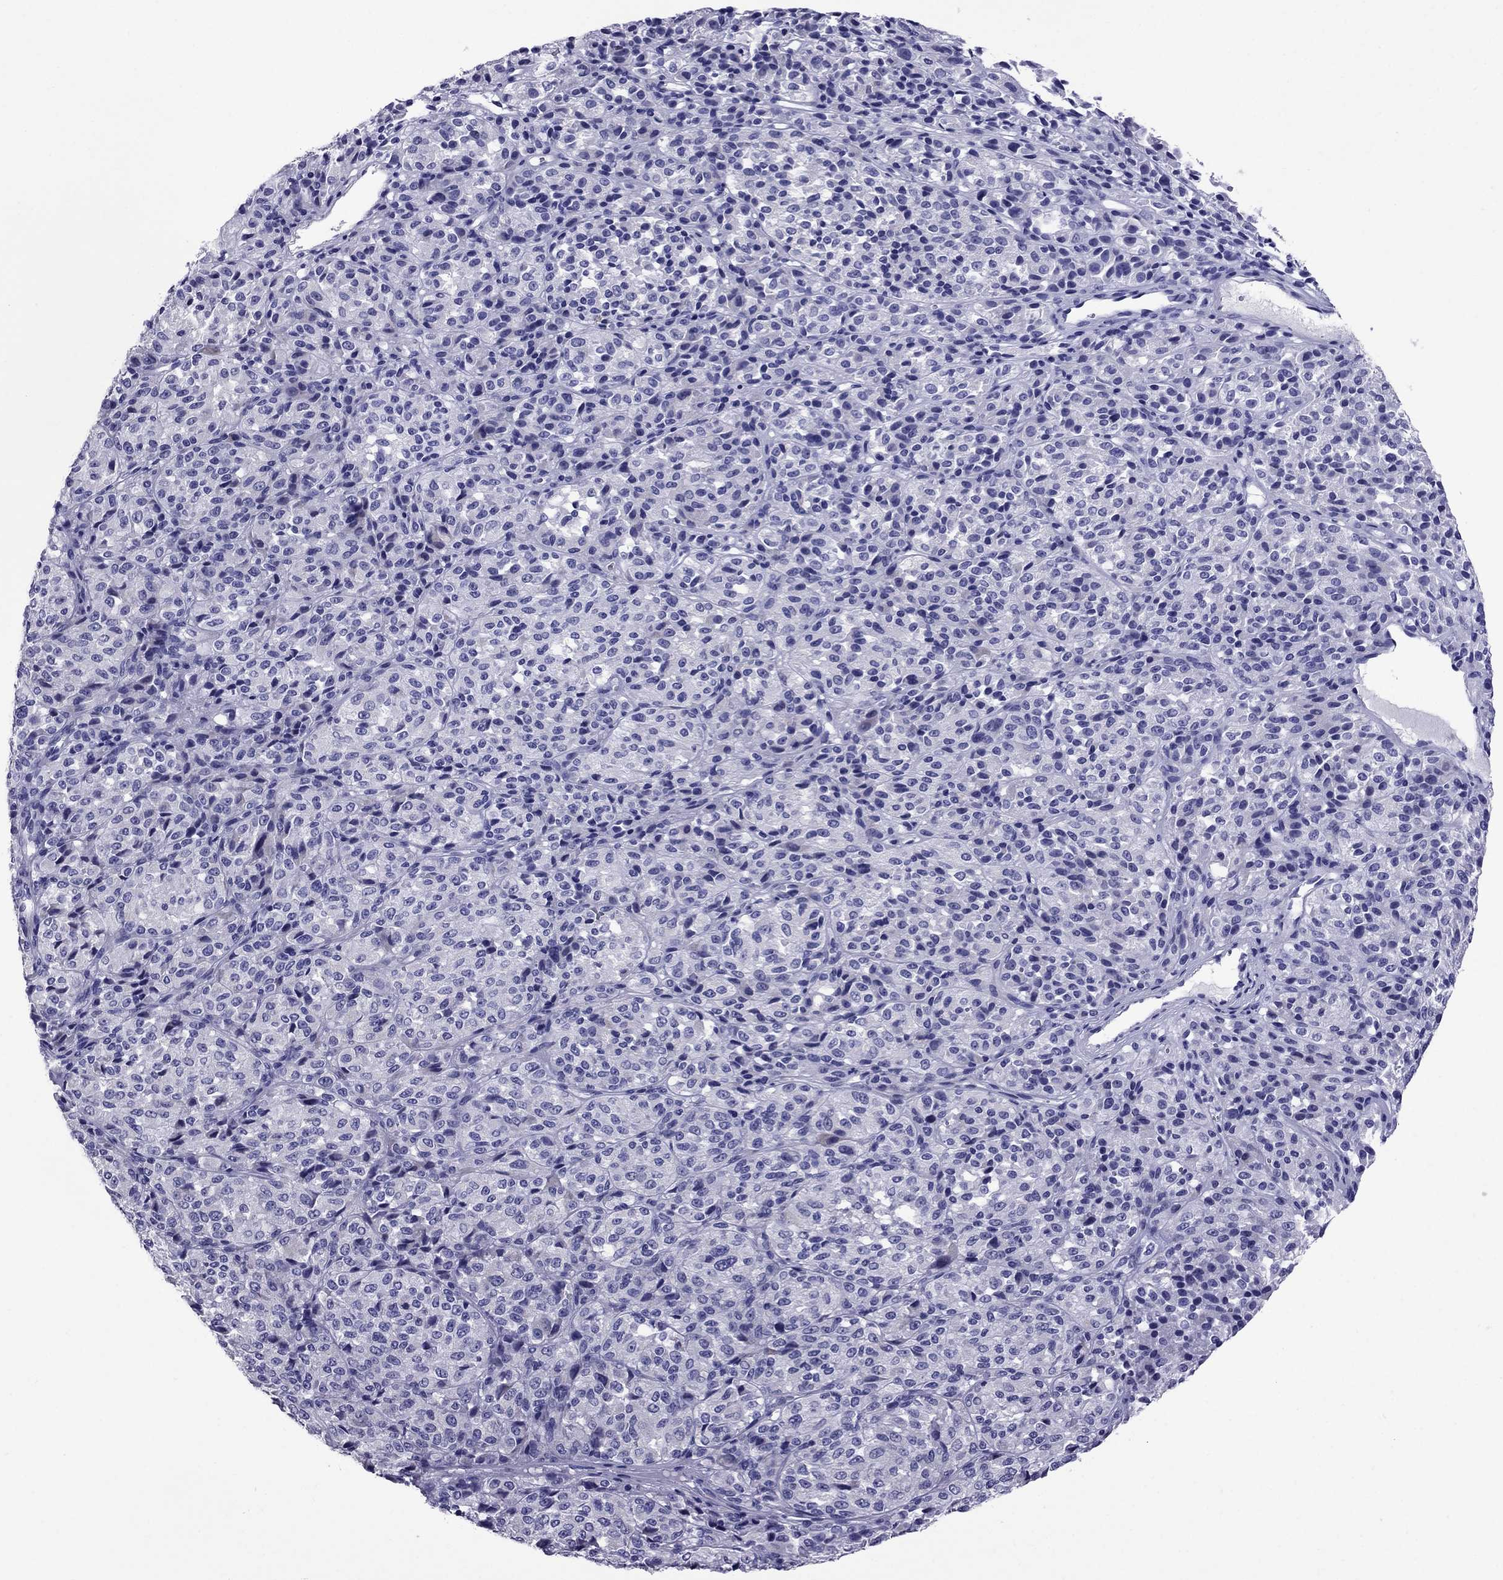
{"staining": {"intensity": "negative", "quantity": "none", "location": "none"}, "tissue": "melanoma", "cell_type": "Tumor cells", "image_type": "cancer", "snomed": [{"axis": "morphology", "description": "Malignant melanoma, Metastatic site"}, {"axis": "topography", "description": "Brain"}], "caption": "Protein analysis of malignant melanoma (metastatic site) reveals no significant positivity in tumor cells.", "gene": "OXCT2", "patient": {"sex": "female", "age": 56}}